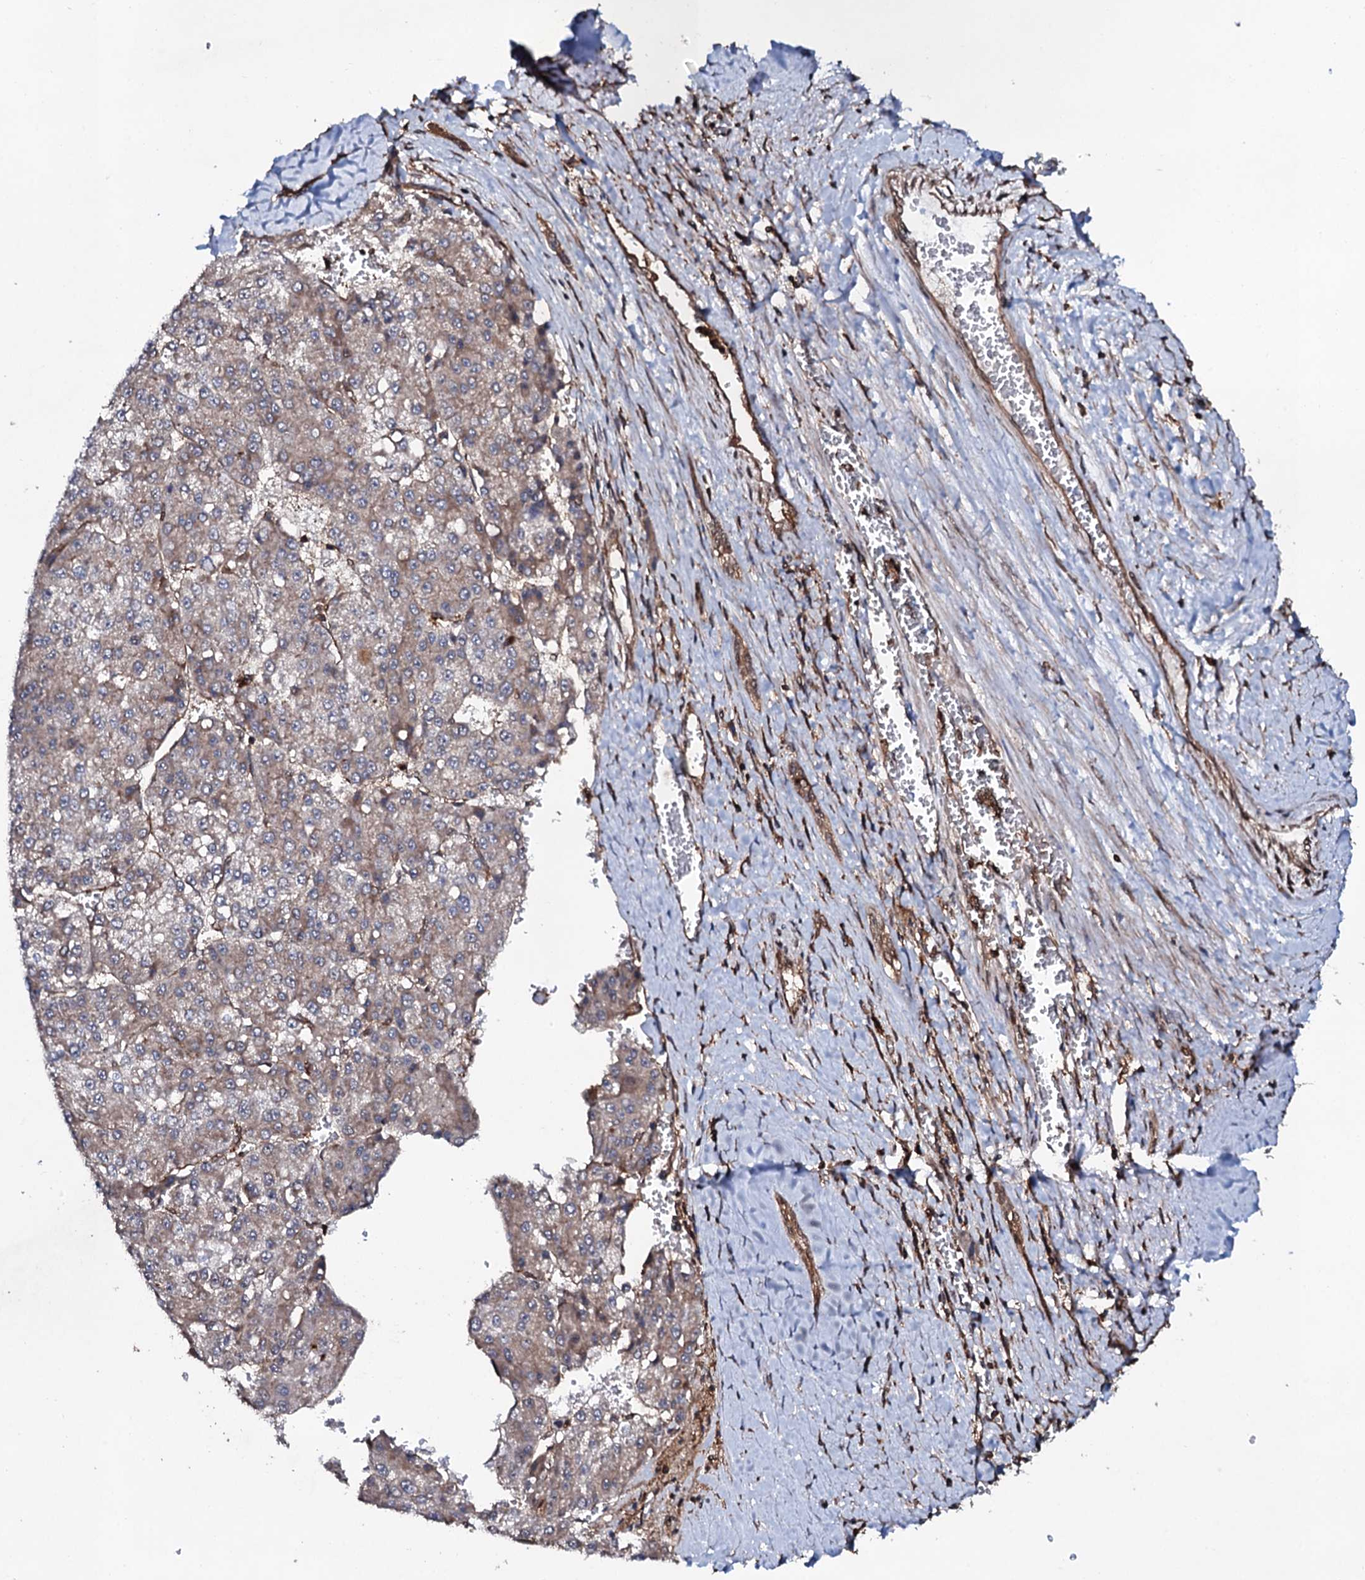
{"staining": {"intensity": "weak", "quantity": "25%-75%", "location": "cytoplasmic/membranous"}, "tissue": "liver cancer", "cell_type": "Tumor cells", "image_type": "cancer", "snomed": [{"axis": "morphology", "description": "Carcinoma, Hepatocellular, NOS"}, {"axis": "topography", "description": "Liver"}], "caption": "This is an image of immunohistochemistry (IHC) staining of hepatocellular carcinoma (liver), which shows weak staining in the cytoplasmic/membranous of tumor cells.", "gene": "COG6", "patient": {"sex": "female", "age": 73}}